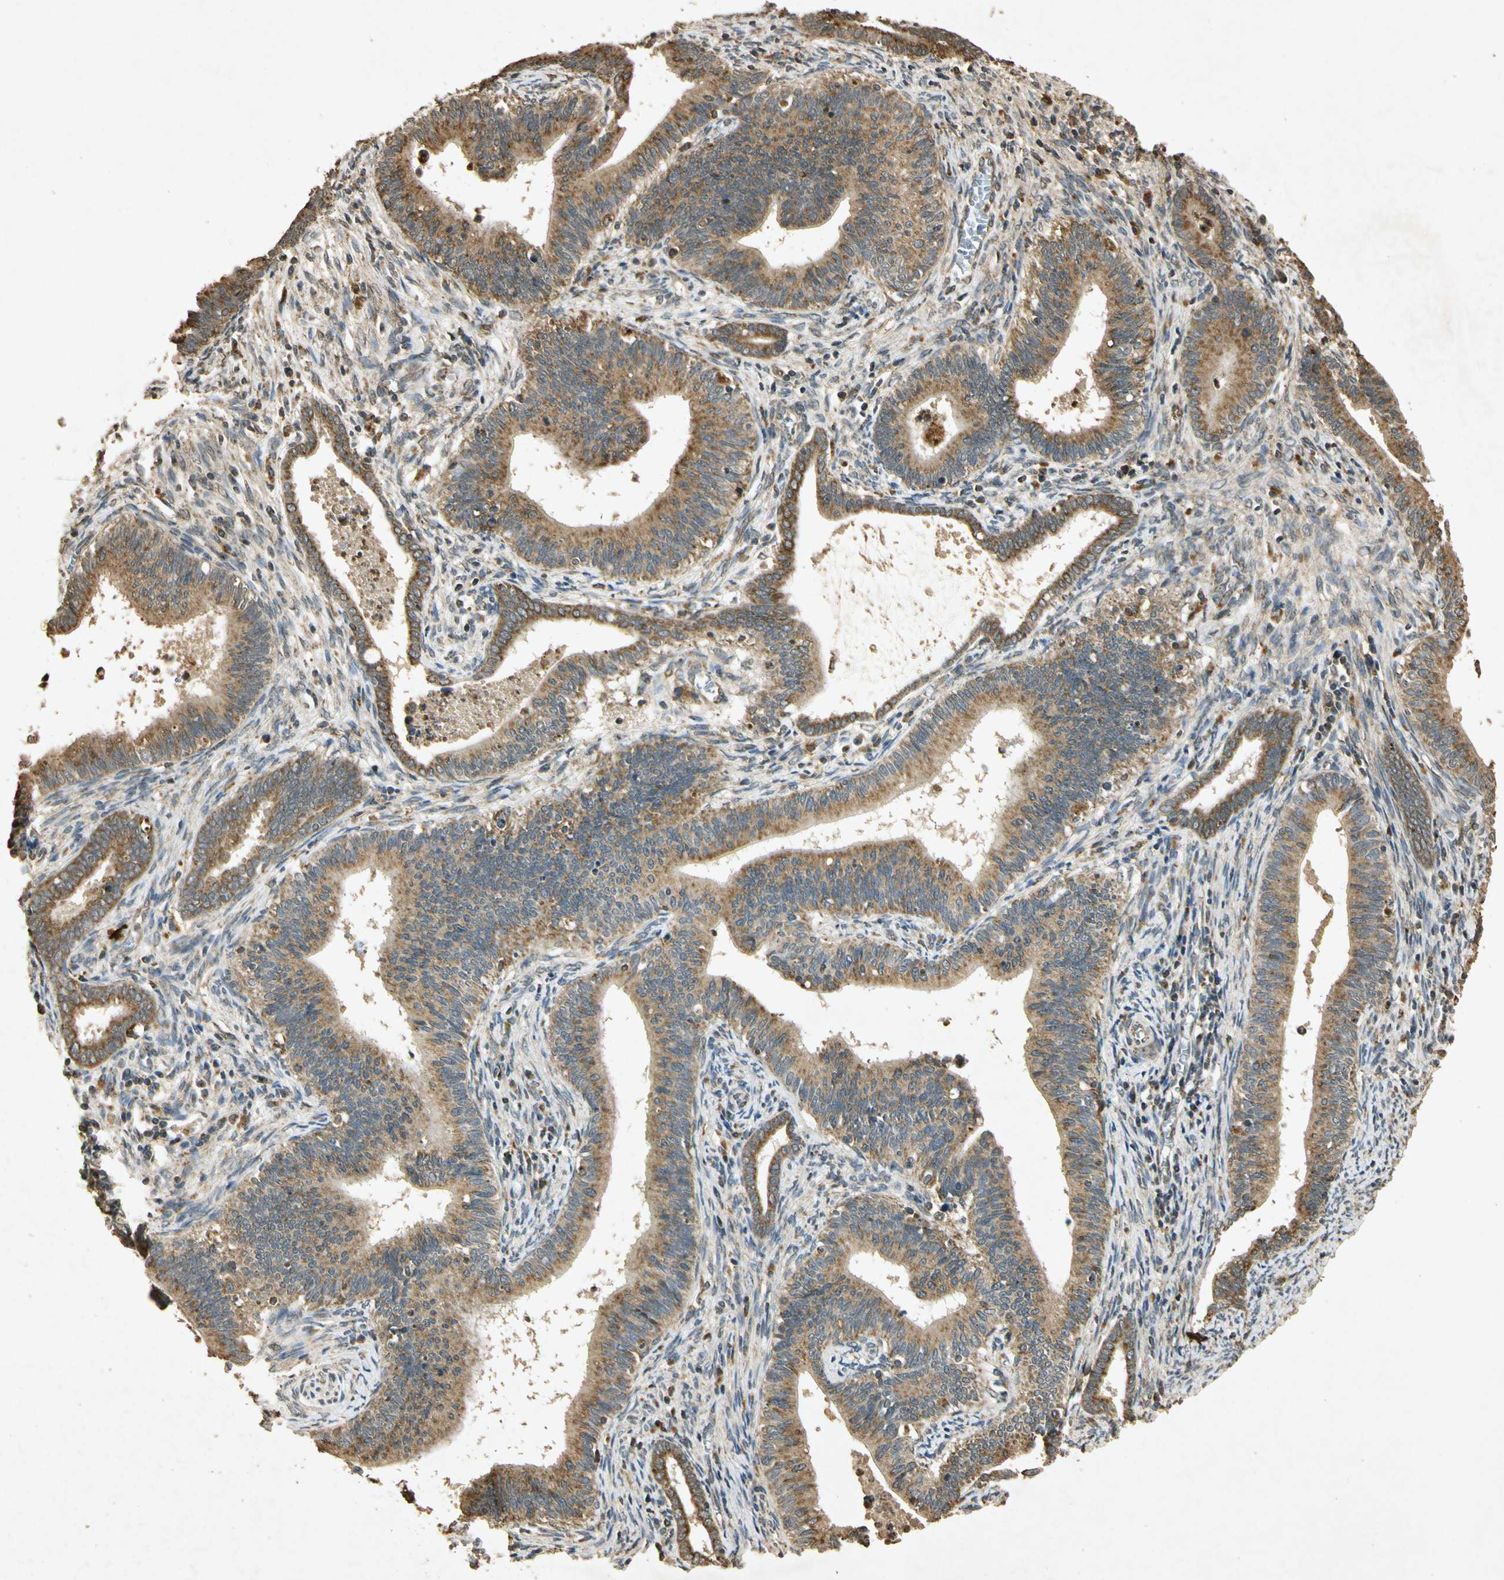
{"staining": {"intensity": "moderate", "quantity": "25%-75%", "location": "cytoplasmic/membranous"}, "tissue": "cervical cancer", "cell_type": "Tumor cells", "image_type": "cancer", "snomed": [{"axis": "morphology", "description": "Adenocarcinoma, NOS"}, {"axis": "topography", "description": "Cervix"}], "caption": "Moderate cytoplasmic/membranous staining for a protein is seen in about 25%-75% of tumor cells of cervical adenocarcinoma using immunohistochemistry (IHC).", "gene": "PRDX3", "patient": {"sex": "female", "age": 44}}